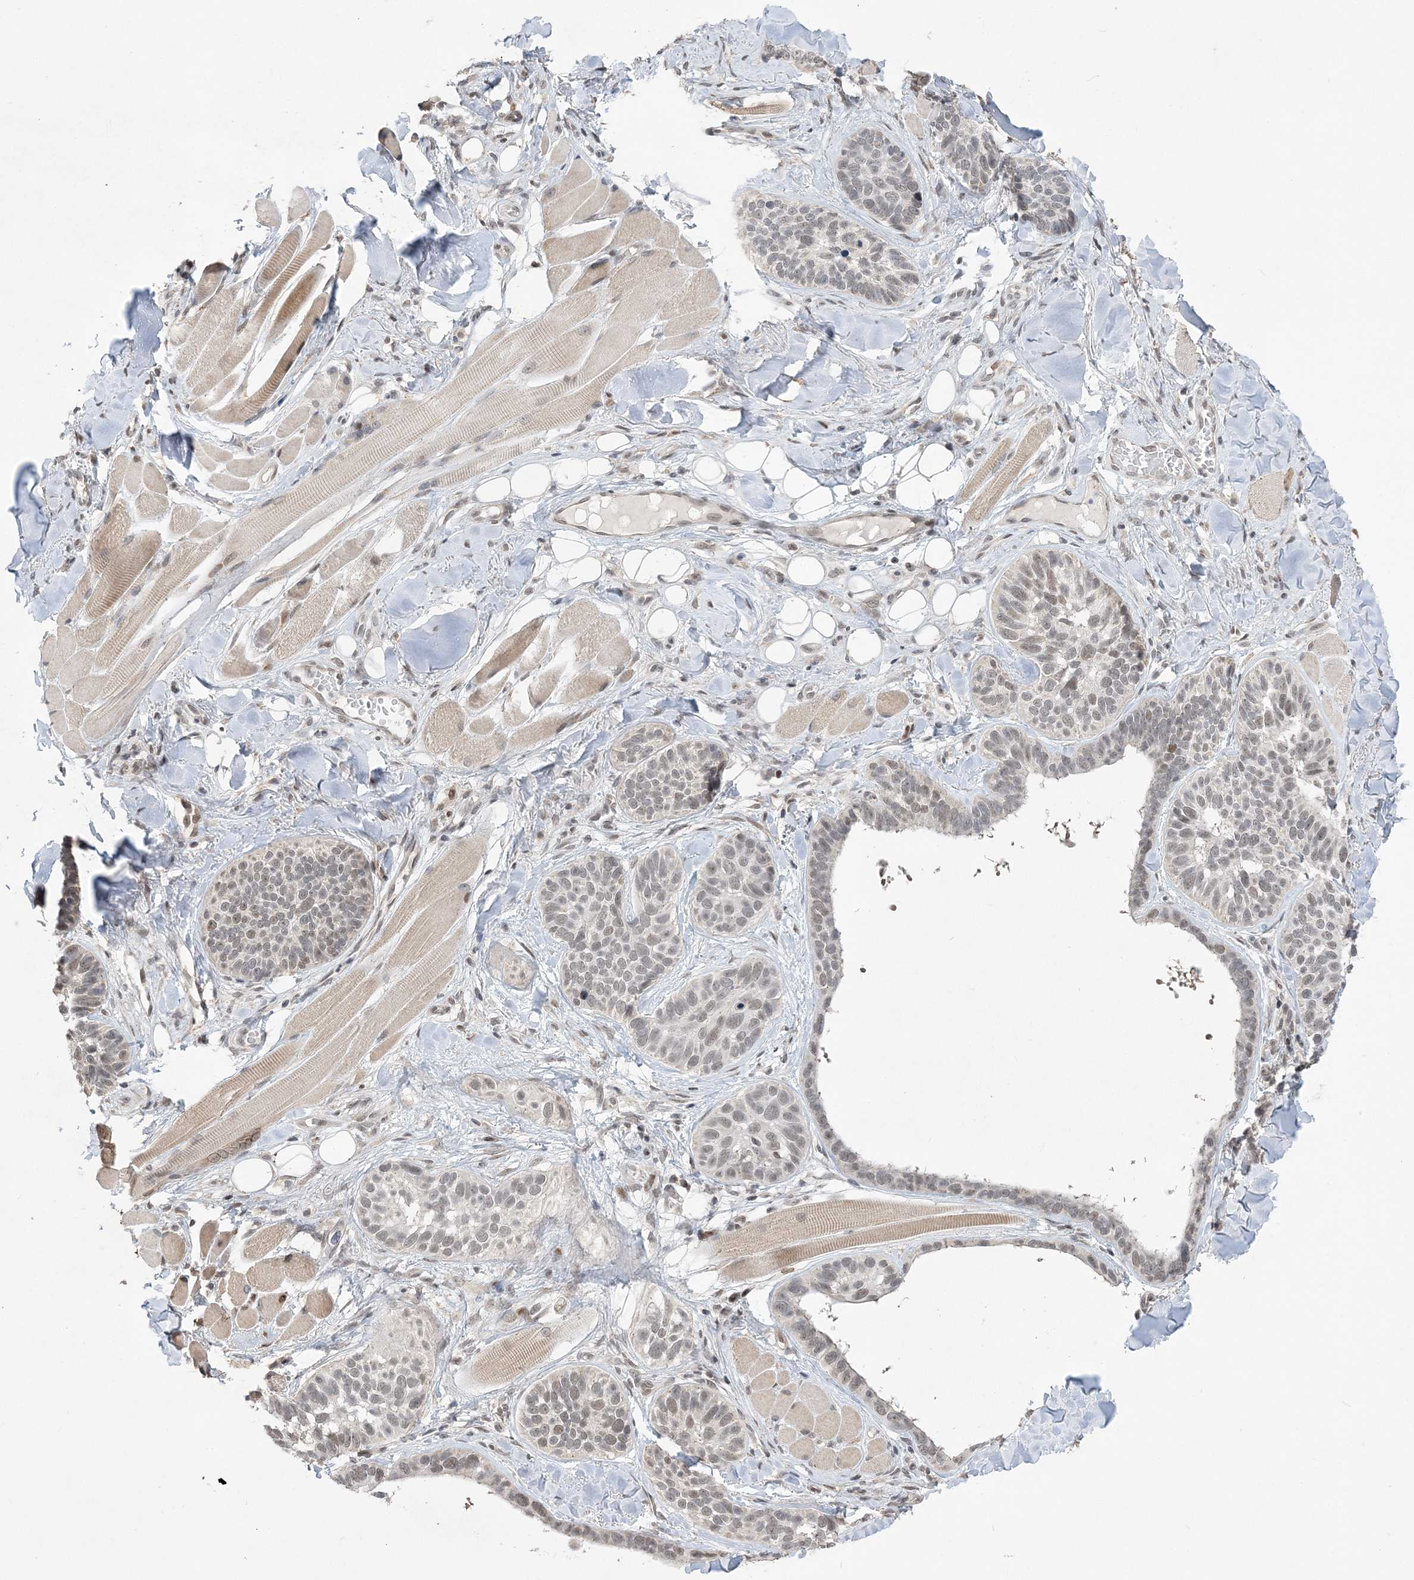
{"staining": {"intensity": "weak", "quantity": "<25%", "location": "nuclear"}, "tissue": "skin cancer", "cell_type": "Tumor cells", "image_type": "cancer", "snomed": [{"axis": "morphology", "description": "Basal cell carcinoma"}, {"axis": "topography", "description": "Skin"}], "caption": "Tumor cells show no significant protein expression in skin cancer (basal cell carcinoma).", "gene": "WAC", "patient": {"sex": "male", "age": 62}}